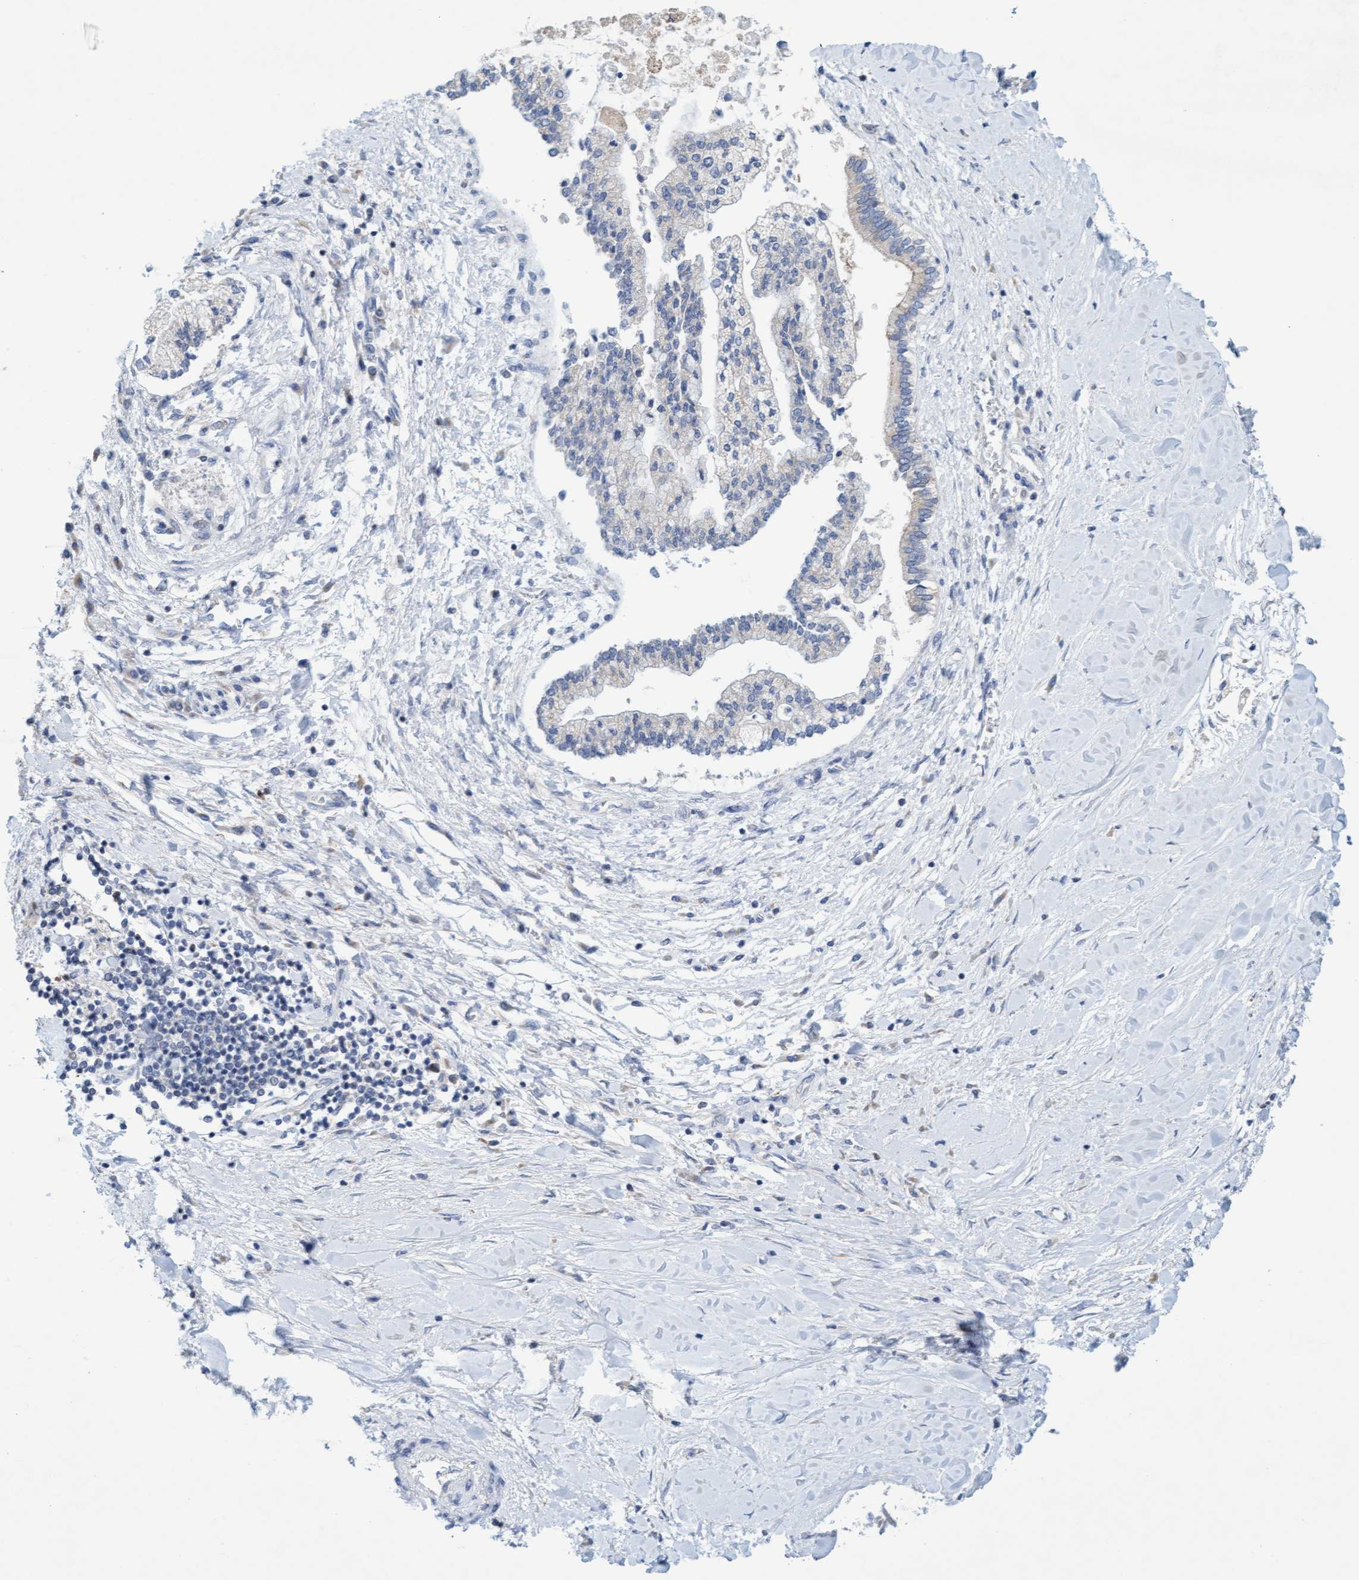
{"staining": {"intensity": "negative", "quantity": "none", "location": "none"}, "tissue": "liver cancer", "cell_type": "Tumor cells", "image_type": "cancer", "snomed": [{"axis": "morphology", "description": "Cholangiocarcinoma"}, {"axis": "topography", "description": "Liver"}], "caption": "Human cholangiocarcinoma (liver) stained for a protein using IHC displays no expression in tumor cells.", "gene": "SLC28A3", "patient": {"sex": "male", "age": 50}}